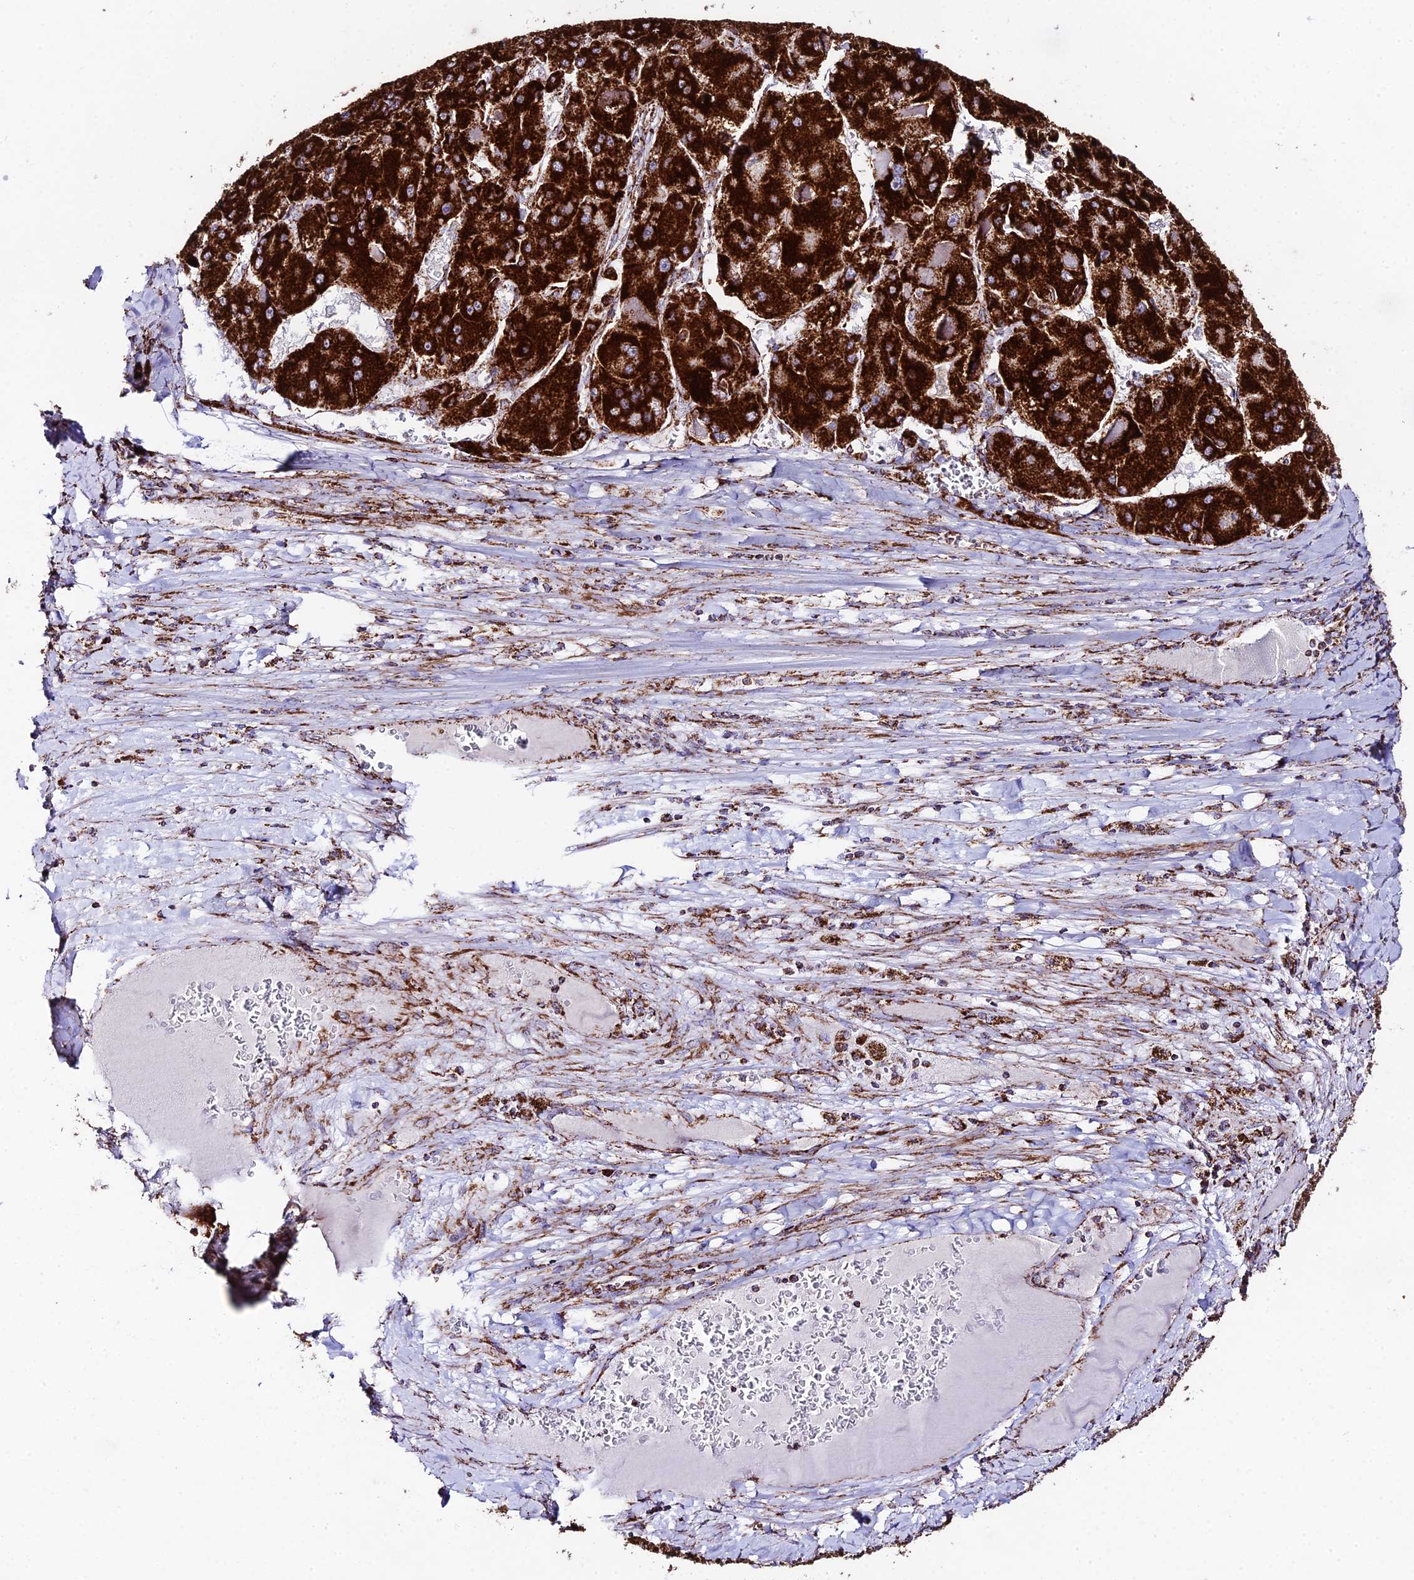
{"staining": {"intensity": "strong", "quantity": ">75%", "location": "cytoplasmic/membranous"}, "tissue": "liver cancer", "cell_type": "Tumor cells", "image_type": "cancer", "snomed": [{"axis": "morphology", "description": "Carcinoma, Hepatocellular, NOS"}, {"axis": "topography", "description": "Liver"}], "caption": "Human liver cancer (hepatocellular carcinoma) stained for a protein (brown) demonstrates strong cytoplasmic/membranous positive expression in approximately >75% of tumor cells.", "gene": "CHCHD3", "patient": {"sex": "female", "age": 73}}